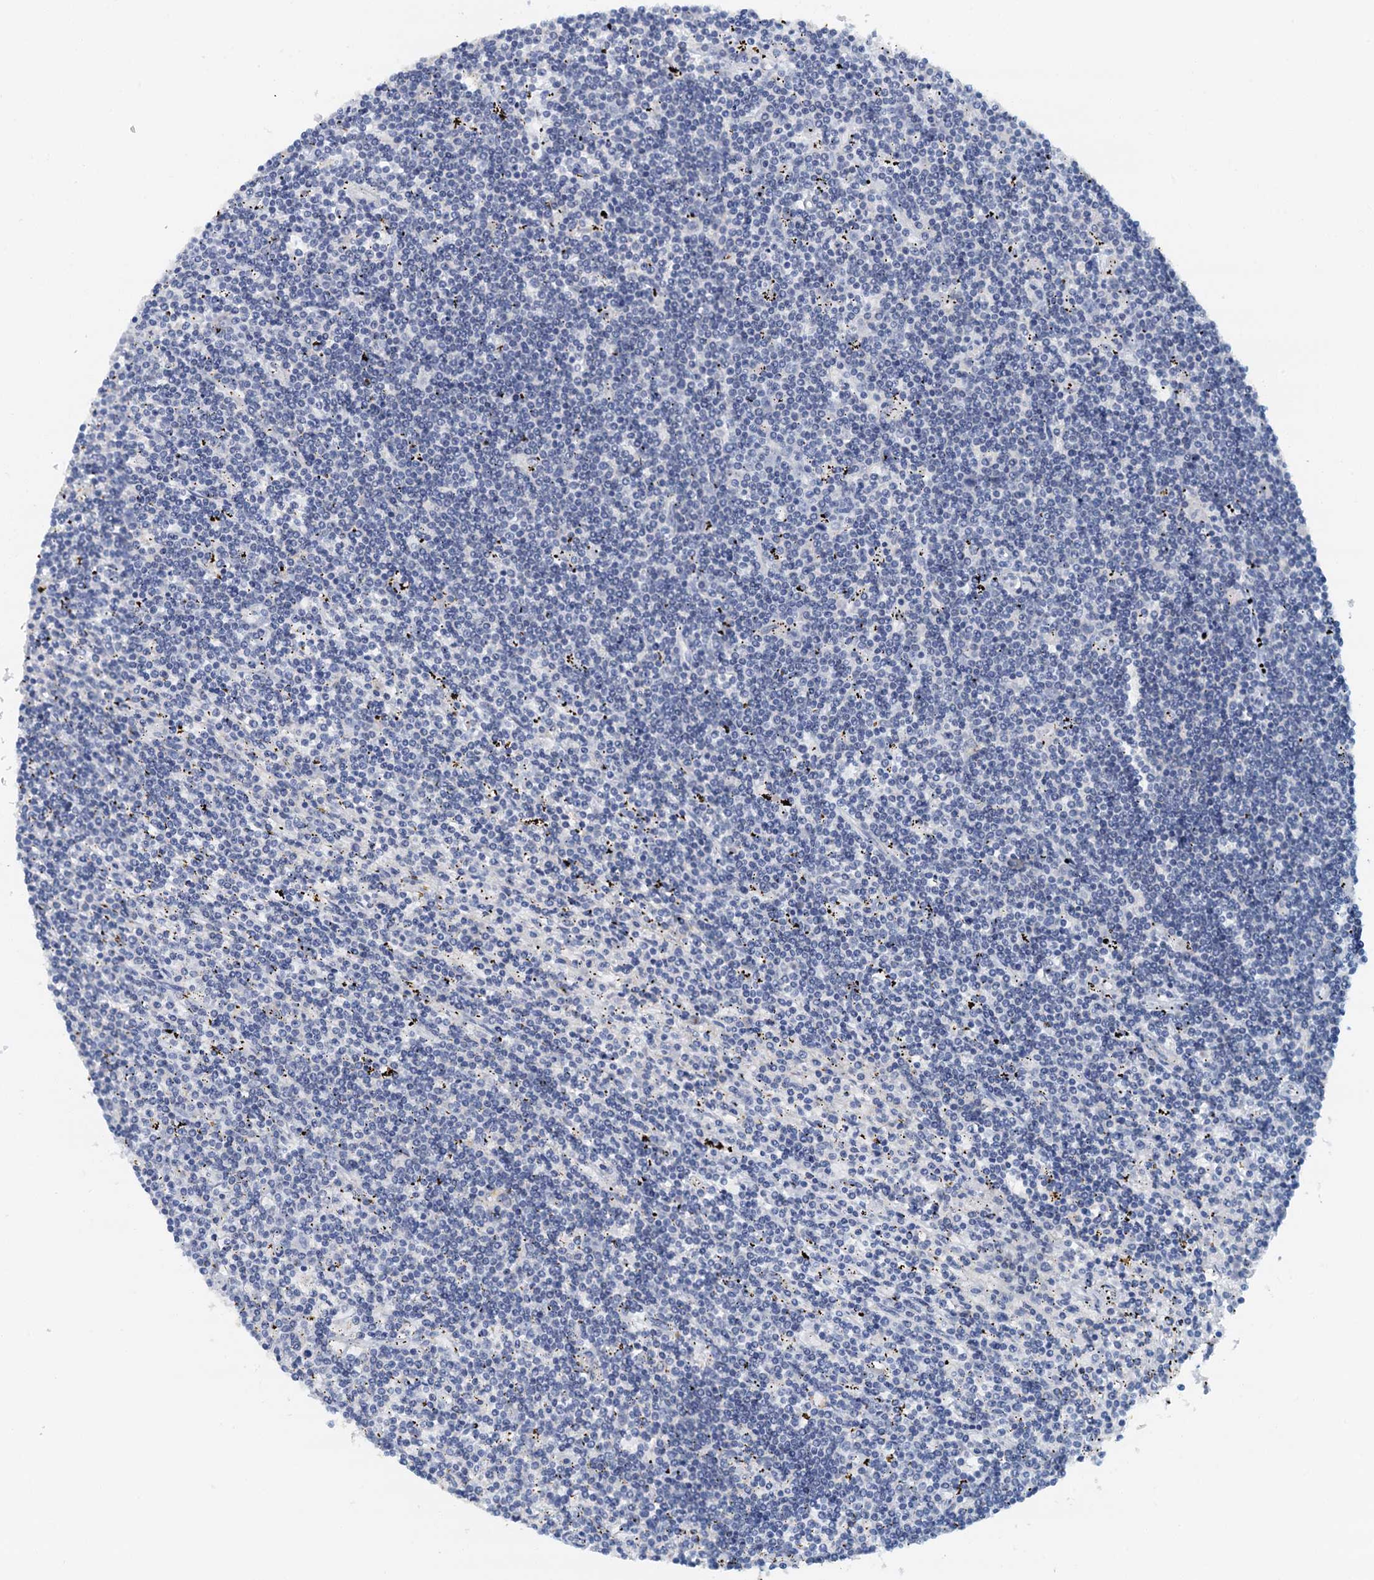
{"staining": {"intensity": "negative", "quantity": "none", "location": "none"}, "tissue": "lymphoma", "cell_type": "Tumor cells", "image_type": "cancer", "snomed": [{"axis": "morphology", "description": "Malignant lymphoma, non-Hodgkin's type, Low grade"}, {"axis": "topography", "description": "Spleen"}], "caption": "This is an immunohistochemistry photomicrograph of malignant lymphoma, non-Hodgkin's type (low-grade). There is no positivity in tumor cells.", "gene": "DTD1", "patient": {"sex": "male", "age": 76}}